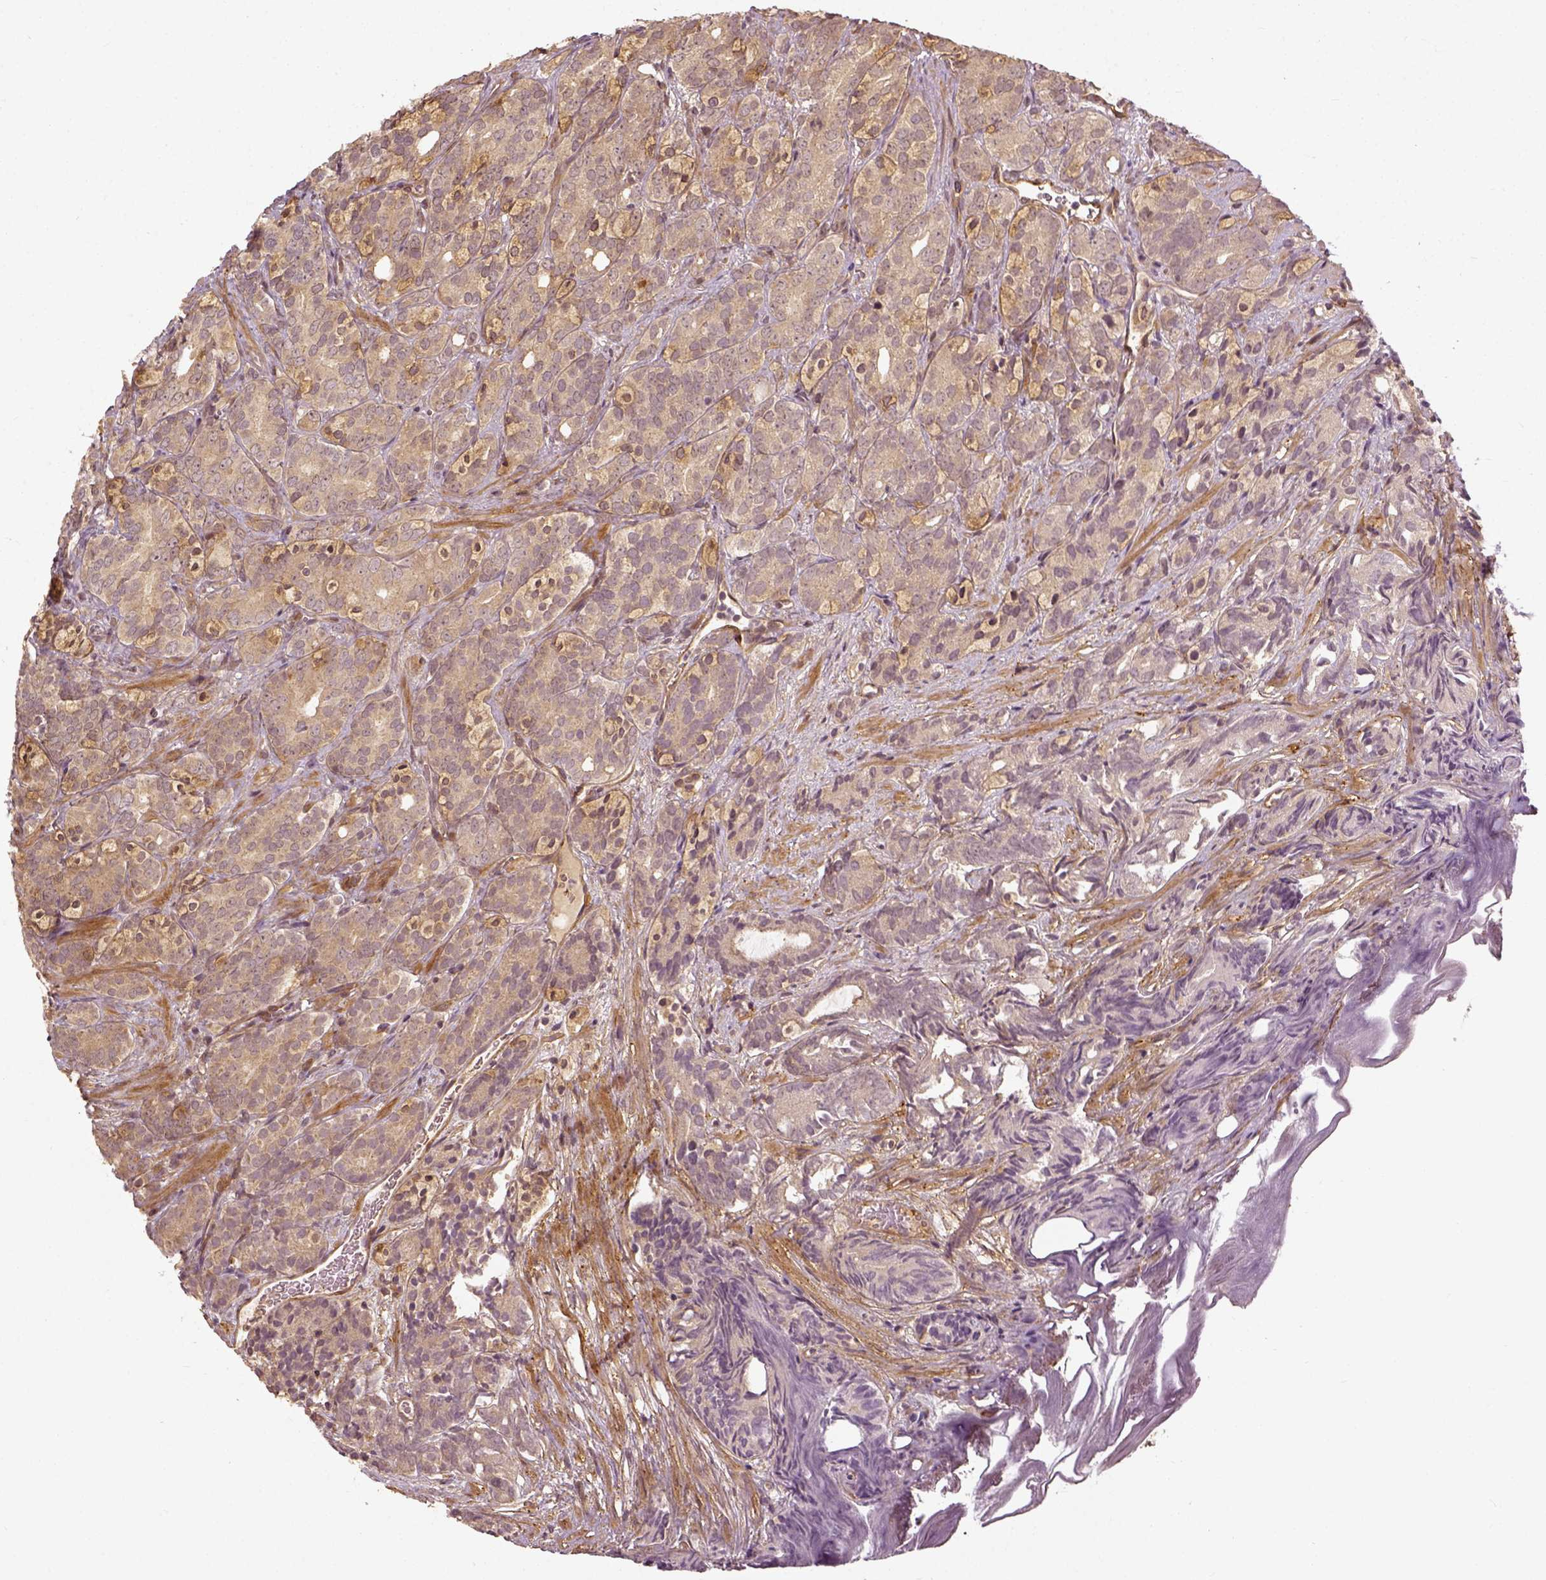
{"staining": {"intensity": "weak", "quantity": ">75%", "location": "cytoplasmic/membranous"}, "tissue": "prostate cancer", "cell_type": "Tumor cells", "image_type": "cancer", "snomed": [{"axis": "morphology", "description": "Adenocarcinoma, High grade"}, {"axis": "topography", "description": "Prostate"}], "caption": "Human prostate cancer (high-grade adenocarcinoma) stained for a protein (brown) exhibits weak cytoplasmic/membranous positive staining in approximately >75% of tumor cells.", "gene": "VEGFA", "patient": {"sex": "male", "age": 84}}